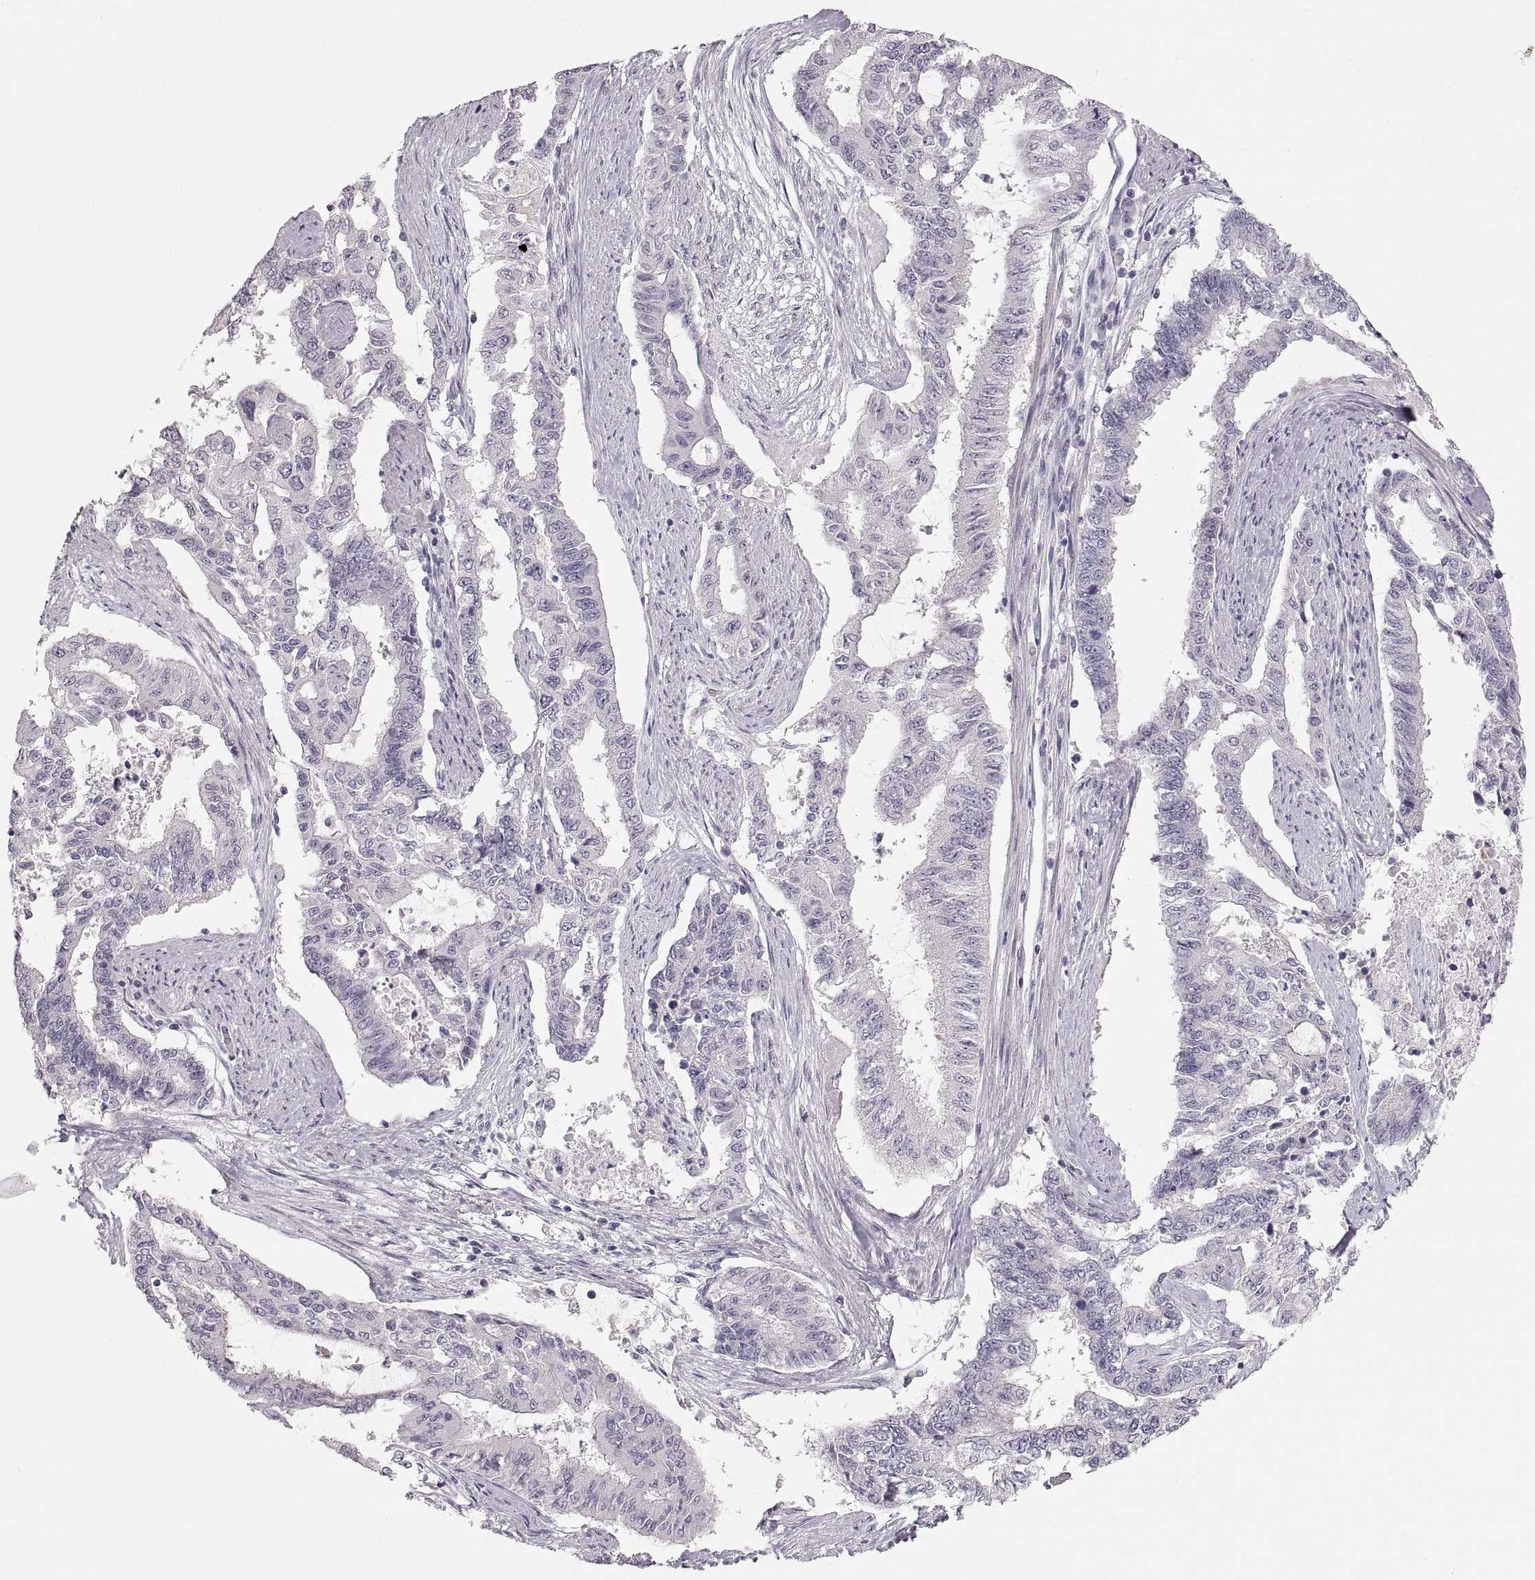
{"staining": {"intensity": "negative", "quantity": "none", "location": "none"}, "tissue": "endometrial cancer", "cell_type": "Tumor cells", "image_type": "cancer", "snomed": [{"axis": "morphology", "description": "Adenocarcinoma, NOS"}, {"axis": "topography", "description": "Uterus"}], "caption": "Immunohistochemistry (IHC) of endometrial cancer shows no staining in tumor cells.", "gene": "PCSK2", "patient": {"sex": "female", "age": 59}}